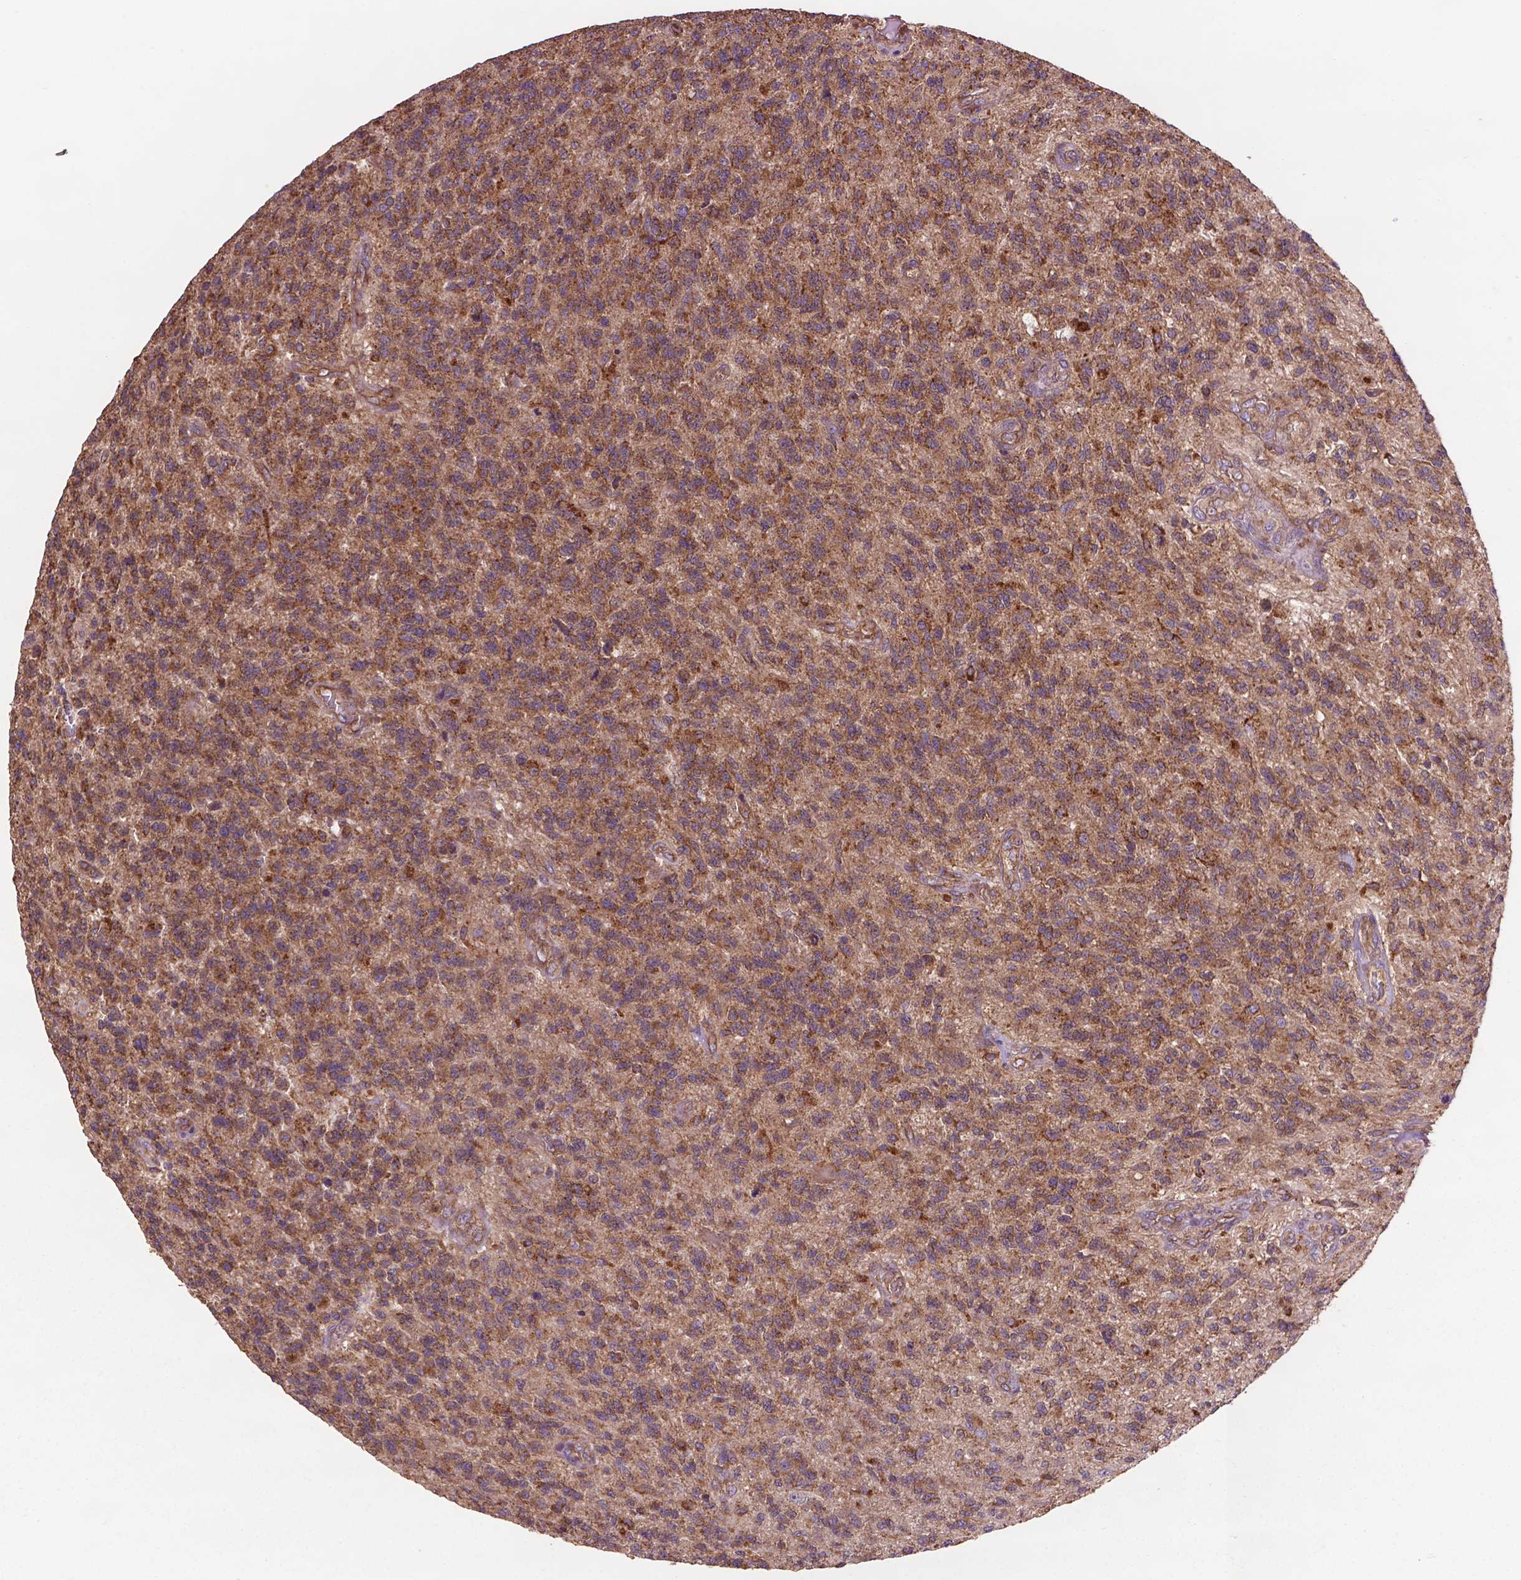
{"staining": {"intensity": "moderate", "quantity": ">75%", "location": "cytoplasmic/membranous"}, "tissue": "glioma", "cell_type": "Tumor cells", "image_type": "cancer", "snomed": [{"axis": "morphology", "description": "Glioma, malignant, High grade"}, {"axis": "topography", "description": "Brain"}], "caption": "Malignant high-grade glioma was stained to show a protein in brown. There is medium levels of moderate cytoplasmic/membranous positivity in about >75% of tumor cells. The protein is stained brown, and the nuclei are stained in blue (DAB IHC with brightfield microscopy, high magnification).", "gene": "CCDC71L", "patient": {"sex": "male", "age": 56}}